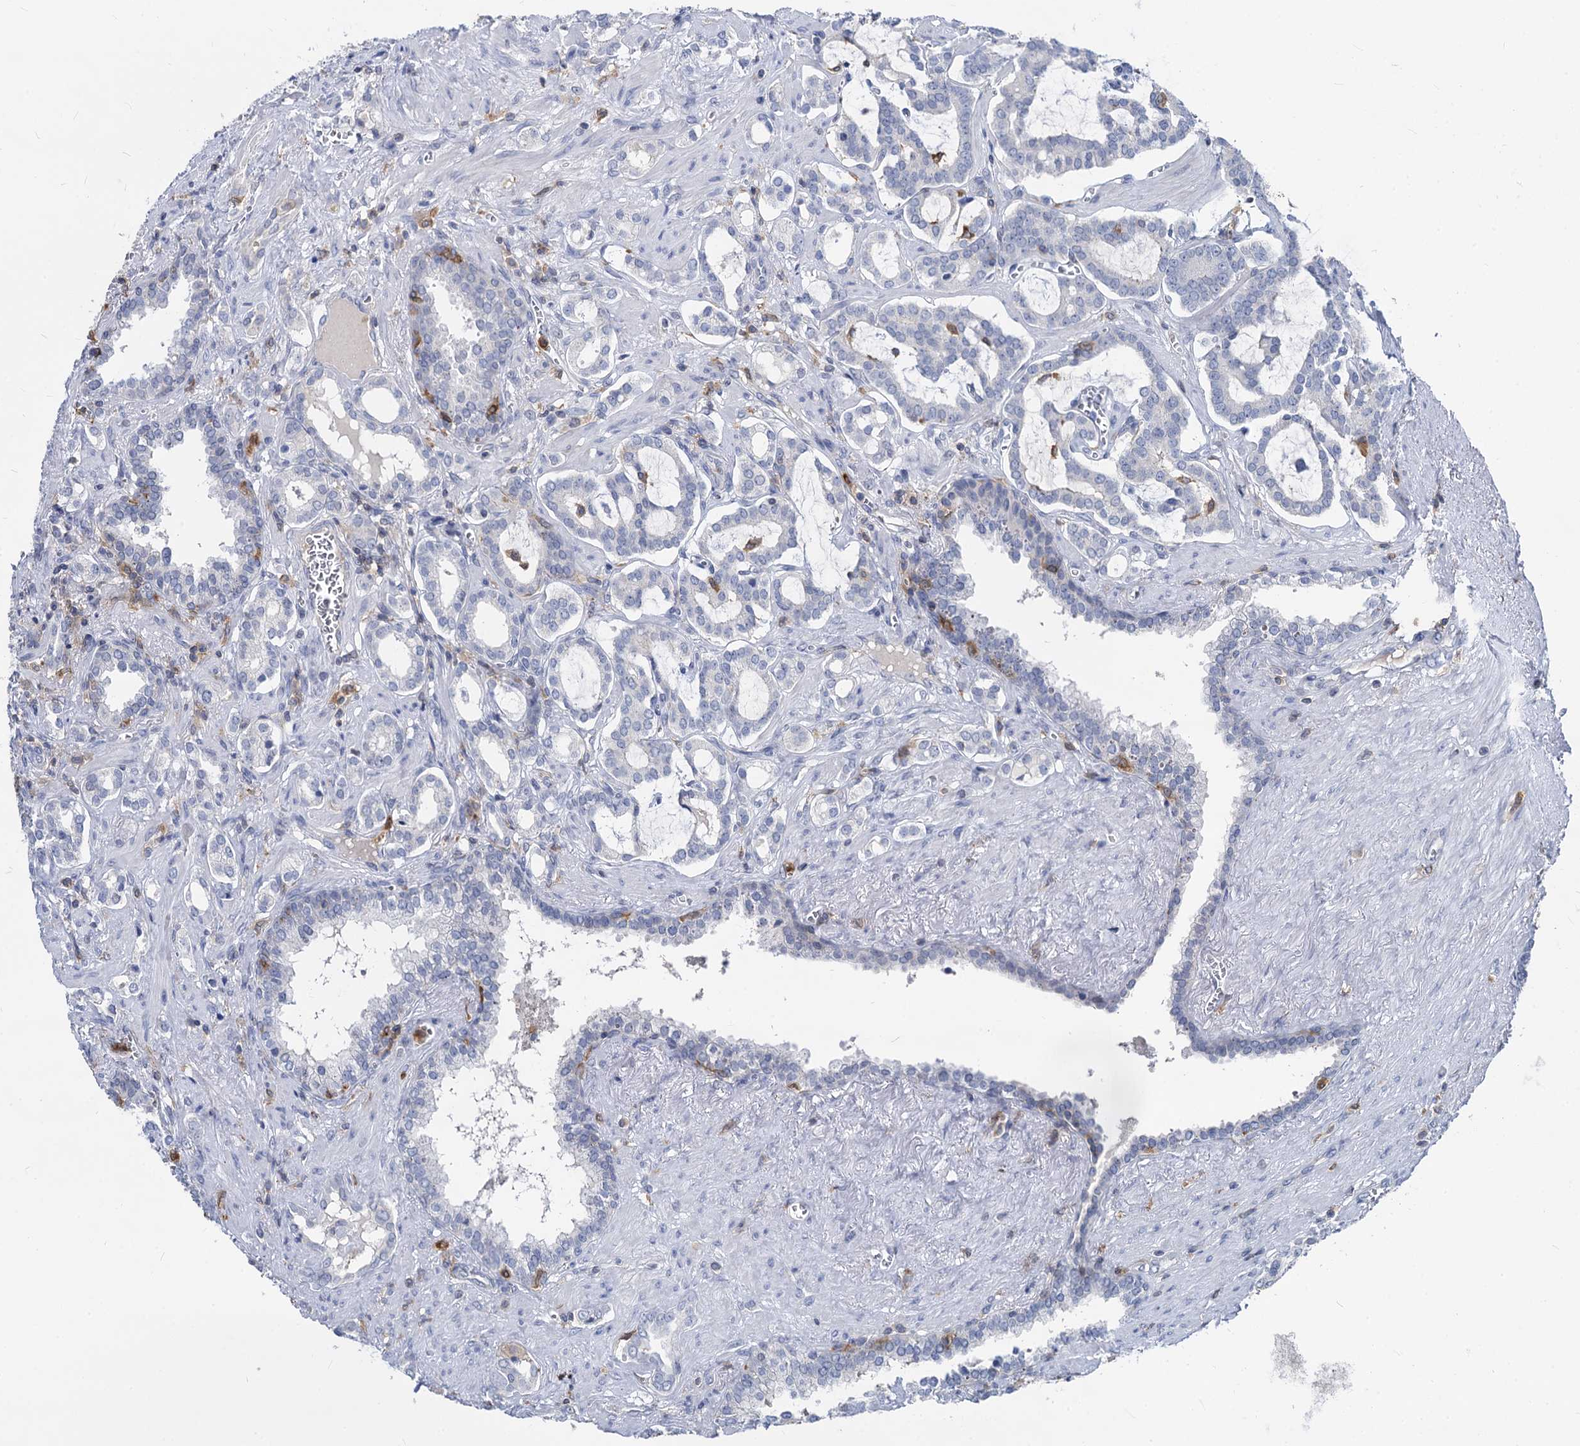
{"staining": {"intensity": "negative", "quantity": "none", "location": "none"}, "tissue": "prostate cancer", "cell_type": "Tumor cells", "image_type": "cancer", "snomed": [{"axis": "morphology", "description": "Adenocarcinoma, High grade"}, {"axis": "topography", "description": "Prostate and seminal vesicle, NOS"}], "caption": "This is a micrograph of immunohistochemistry (IHC) staining of prostate high-grade adenocarcinoma, which shows no staining in tumor cells. The staining was performed using DAB to visualize the protein expression in brown, while the nuclei were stained in blue with hematoxylin (Magnification: 20x).", "gene": "RHOG", "patient": {"sex": "male", "age": 67}}